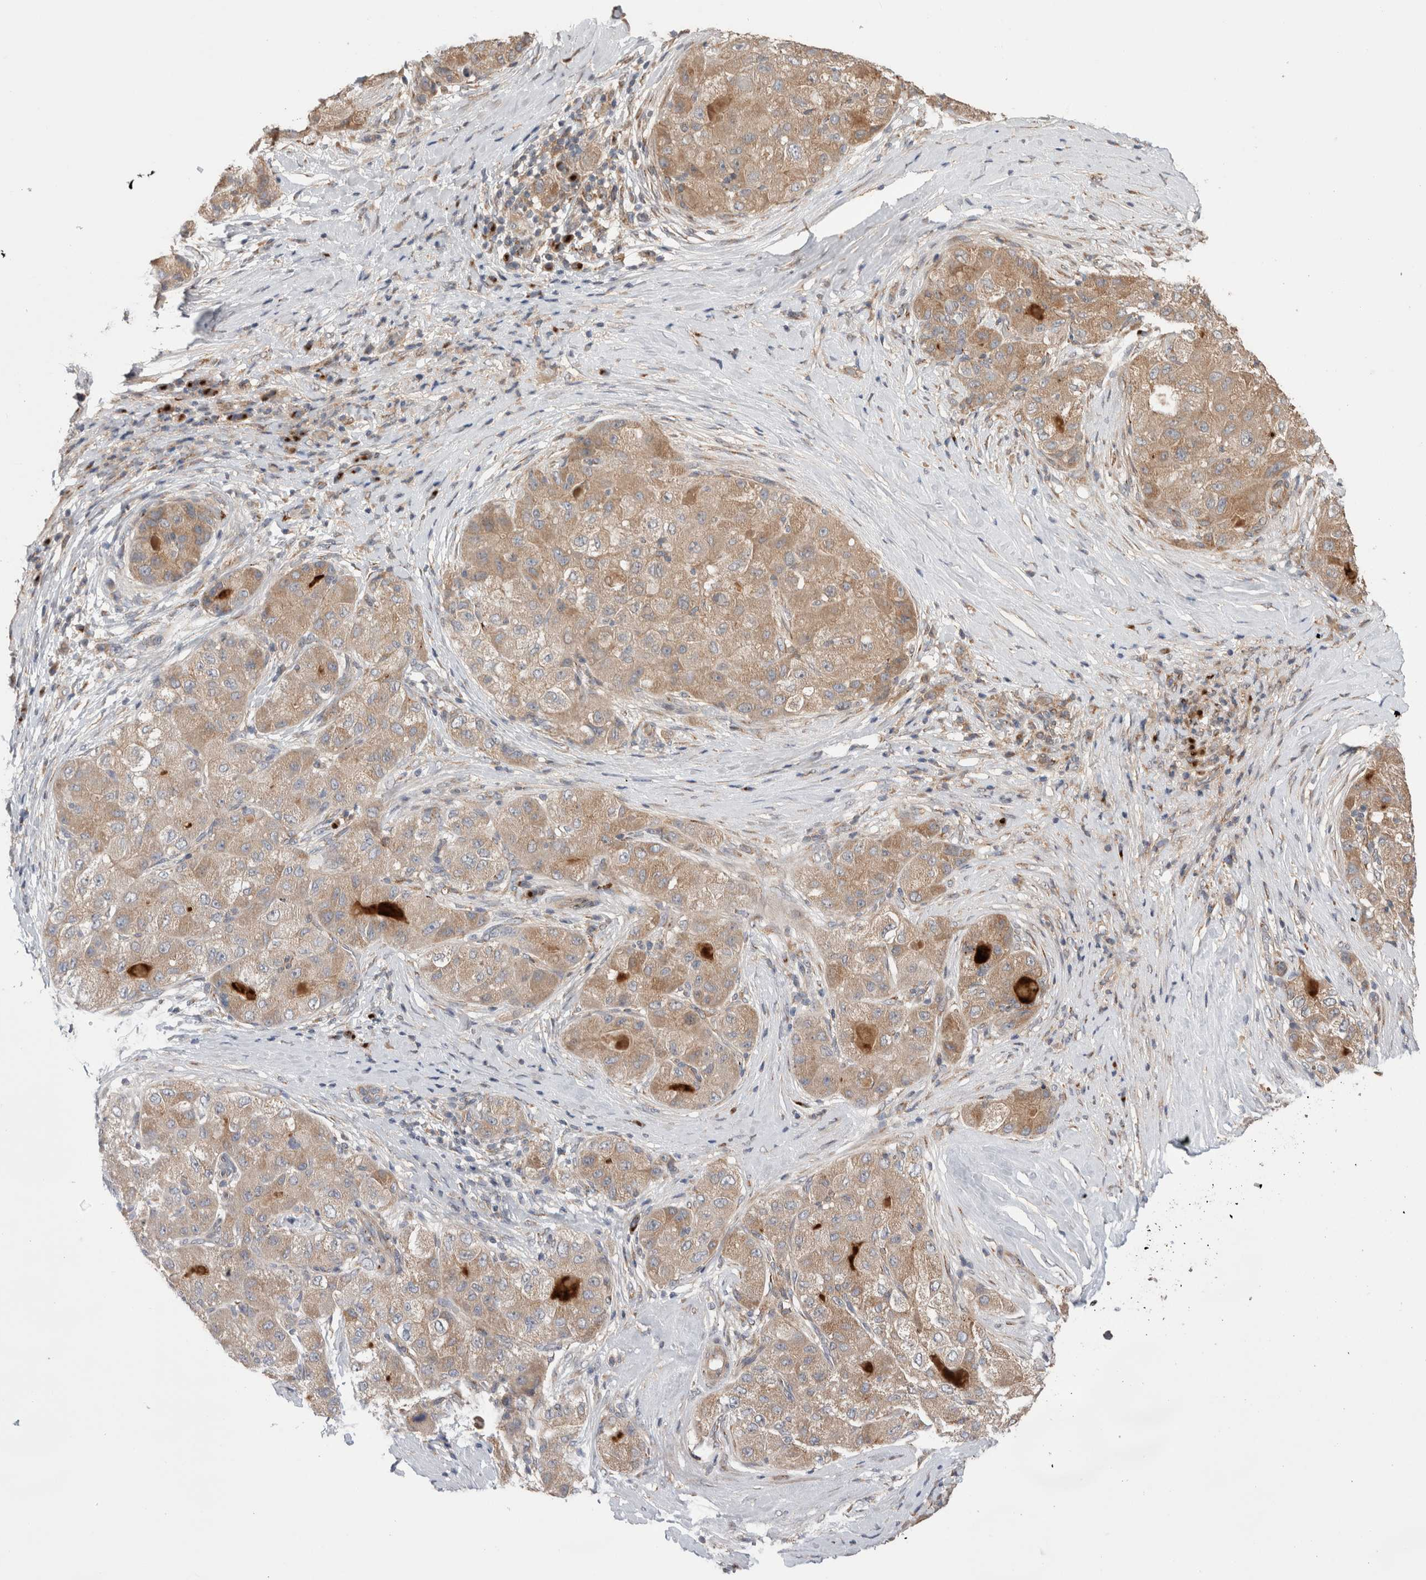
{"staining": {"intensity": "moderate", "quantity": ">75%", "location": "cytoplasmic/membranous"}, "tissue": "liver cancer", "cell_type": "Tumor cells", "image_type": "cancer", "snomed": [{"axis": "morphology", "description": "Carcinoma, Hepatocellular, NOS"}, {"axis": "topography", "description": "Liver"}], "caption": "Liver cancer (hepatocellular carcinoma) stained with a protein marker displays moderate staining in tumor cells.", "gene": "TRIM5", "patient": {"sex": "male", "age": 80}}